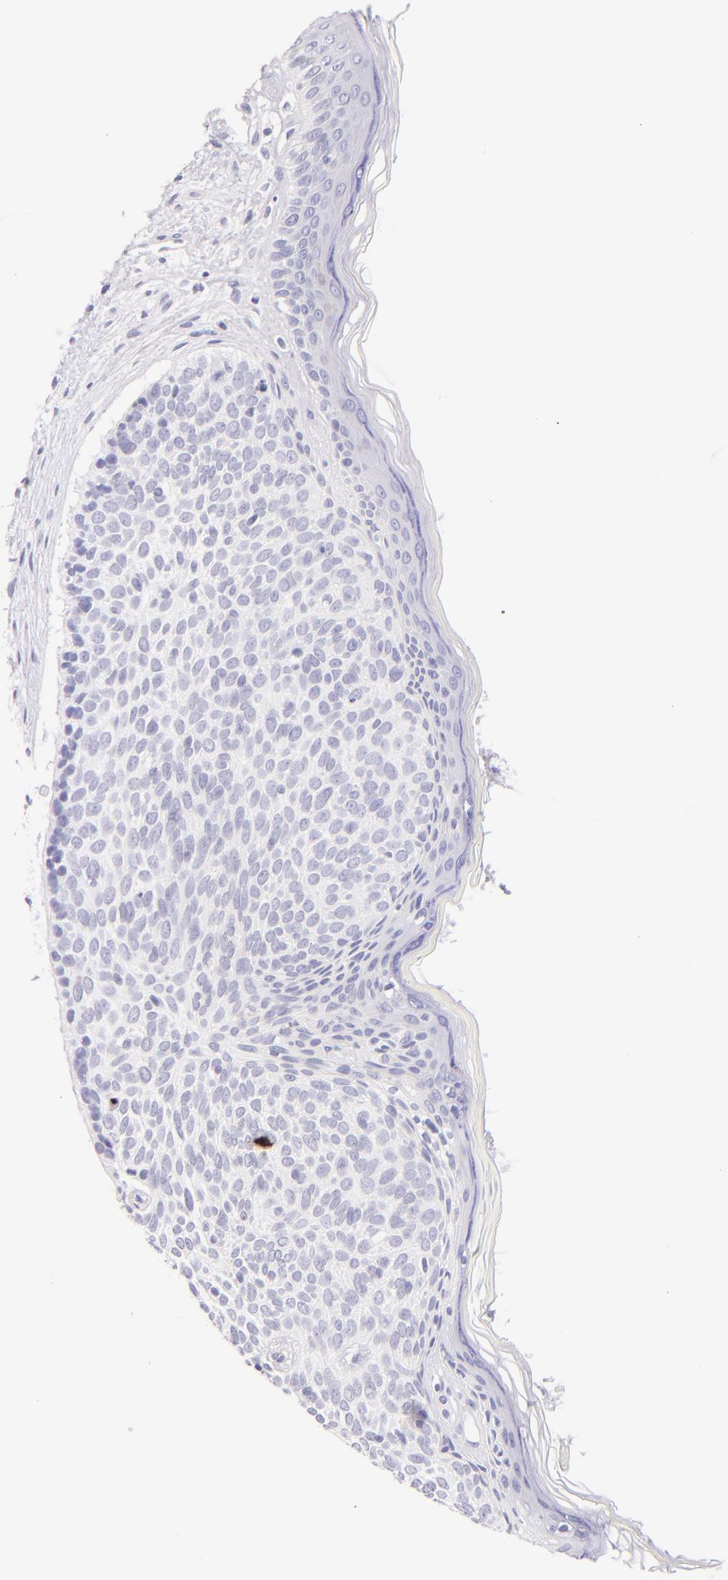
{"staining": {"intensity": "negative", "quantity": "none", "location": "none"}, "tissue": "skin cancer", "cell_type": "Tumor cells", "image_type": "cancer", "snomed": [{"axis": "morphology", "description": "Basal cell carcinoma"}, {"axis": "topography", "description": "Skin"}], "caption": "This is an immunohistochemistry (IHC) photomicrograph of basal cell carcinoma (skin). There is no positivity in tumor cells.", "gene": "SDC1", "patient": {"sex": "female", "age": 78}}